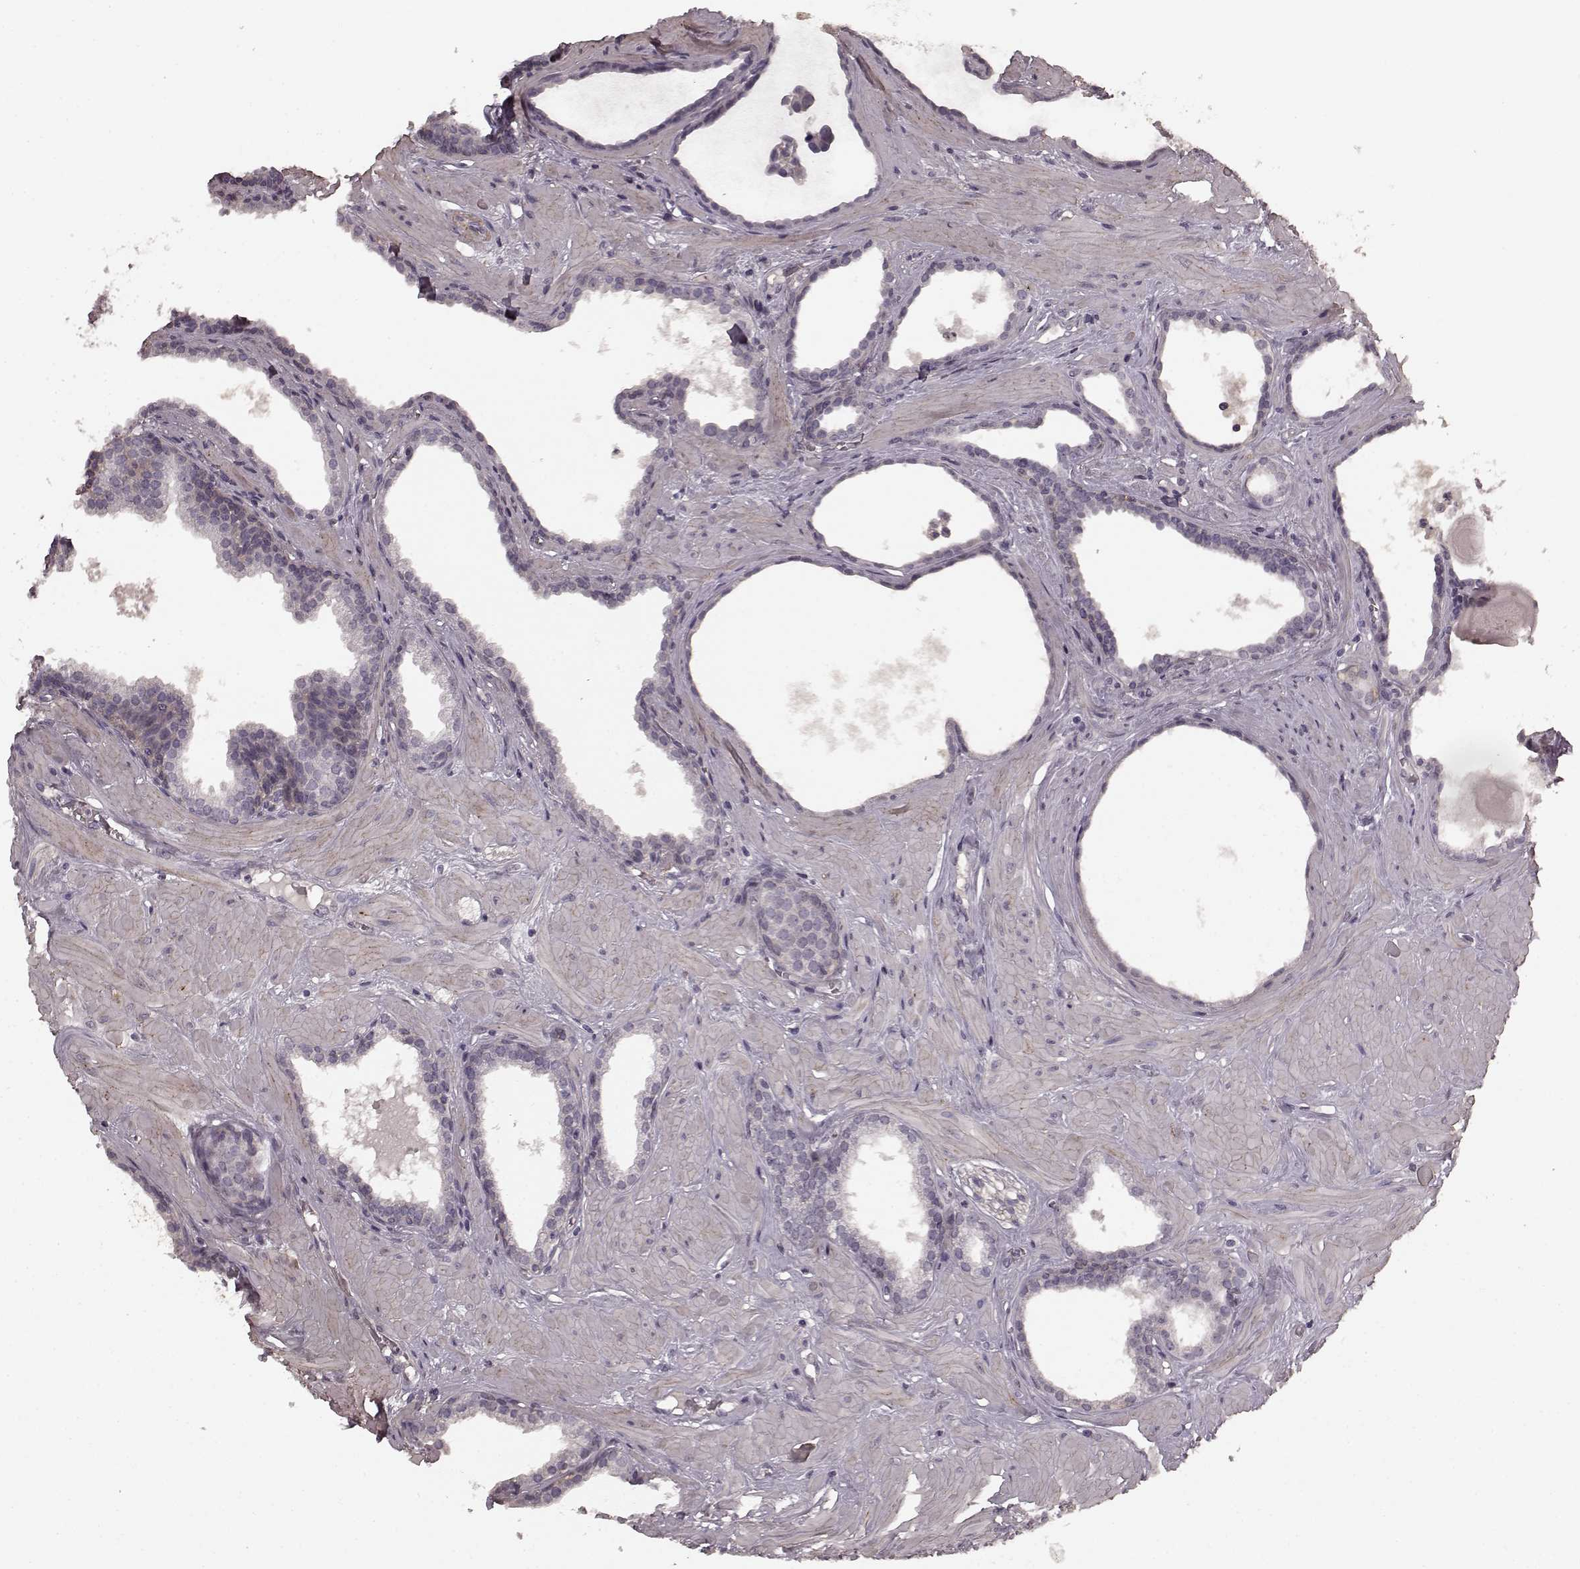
{"staining": {"intensity": "negative", "quantity": "none", "location": "none"}, "tissue": "prostate", "cell_type": "Glandular cells", "image_type": "normal", "snomed": [{"axis": "morphology", "description": "Normal tissue, NOS"}, {"axis": "topography", "description": "Prostate"}], "caption": "Prostate stained for a protein using IHC reveals no positivity glandular cells.", "gene": "PRKCE", "patient": {"sex": "male", "age": 48}}